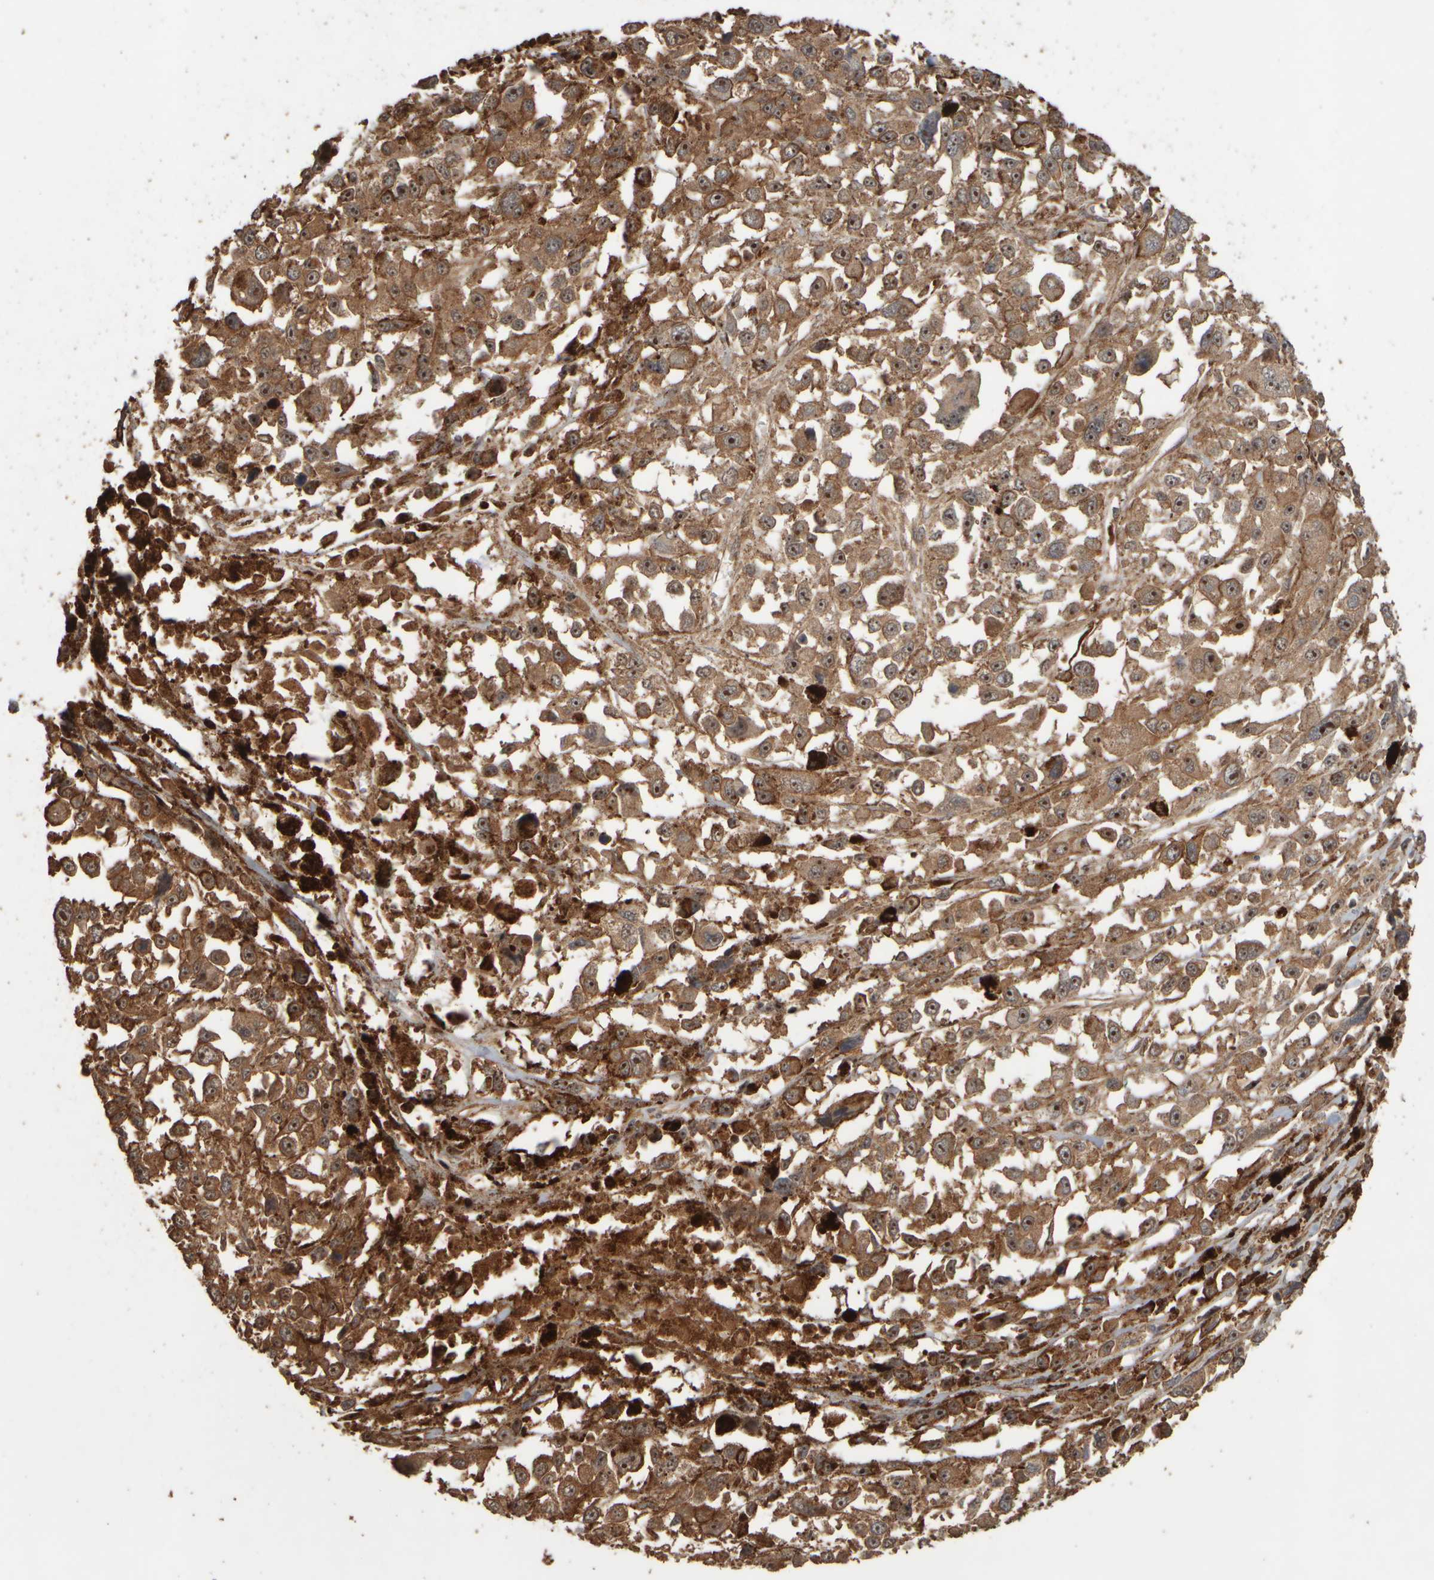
{"staining": {"intensity": "moderate", "quantity": ">75%", "location": "cytoplasmic/membranous,nuclear"}, "tissue": "melanoma", "cell_type": "Tumor cells", "image_type": "cancer", "snomed": [{"axis": "morphology", "description": "Malignant melanoma, Metastatic site"}, {"axis": "topography", "description": "Lymph node"}], "caption": "DAB (3,3'-diaminobenzidine) immunohistochemical staining of melanoma exhibits moderate cytoplasmic/membranous and nuclear protein staining in about >75% of tumor cells.", "gene": "SPHK1", "patient": {"sex": "male", "age": 59}}